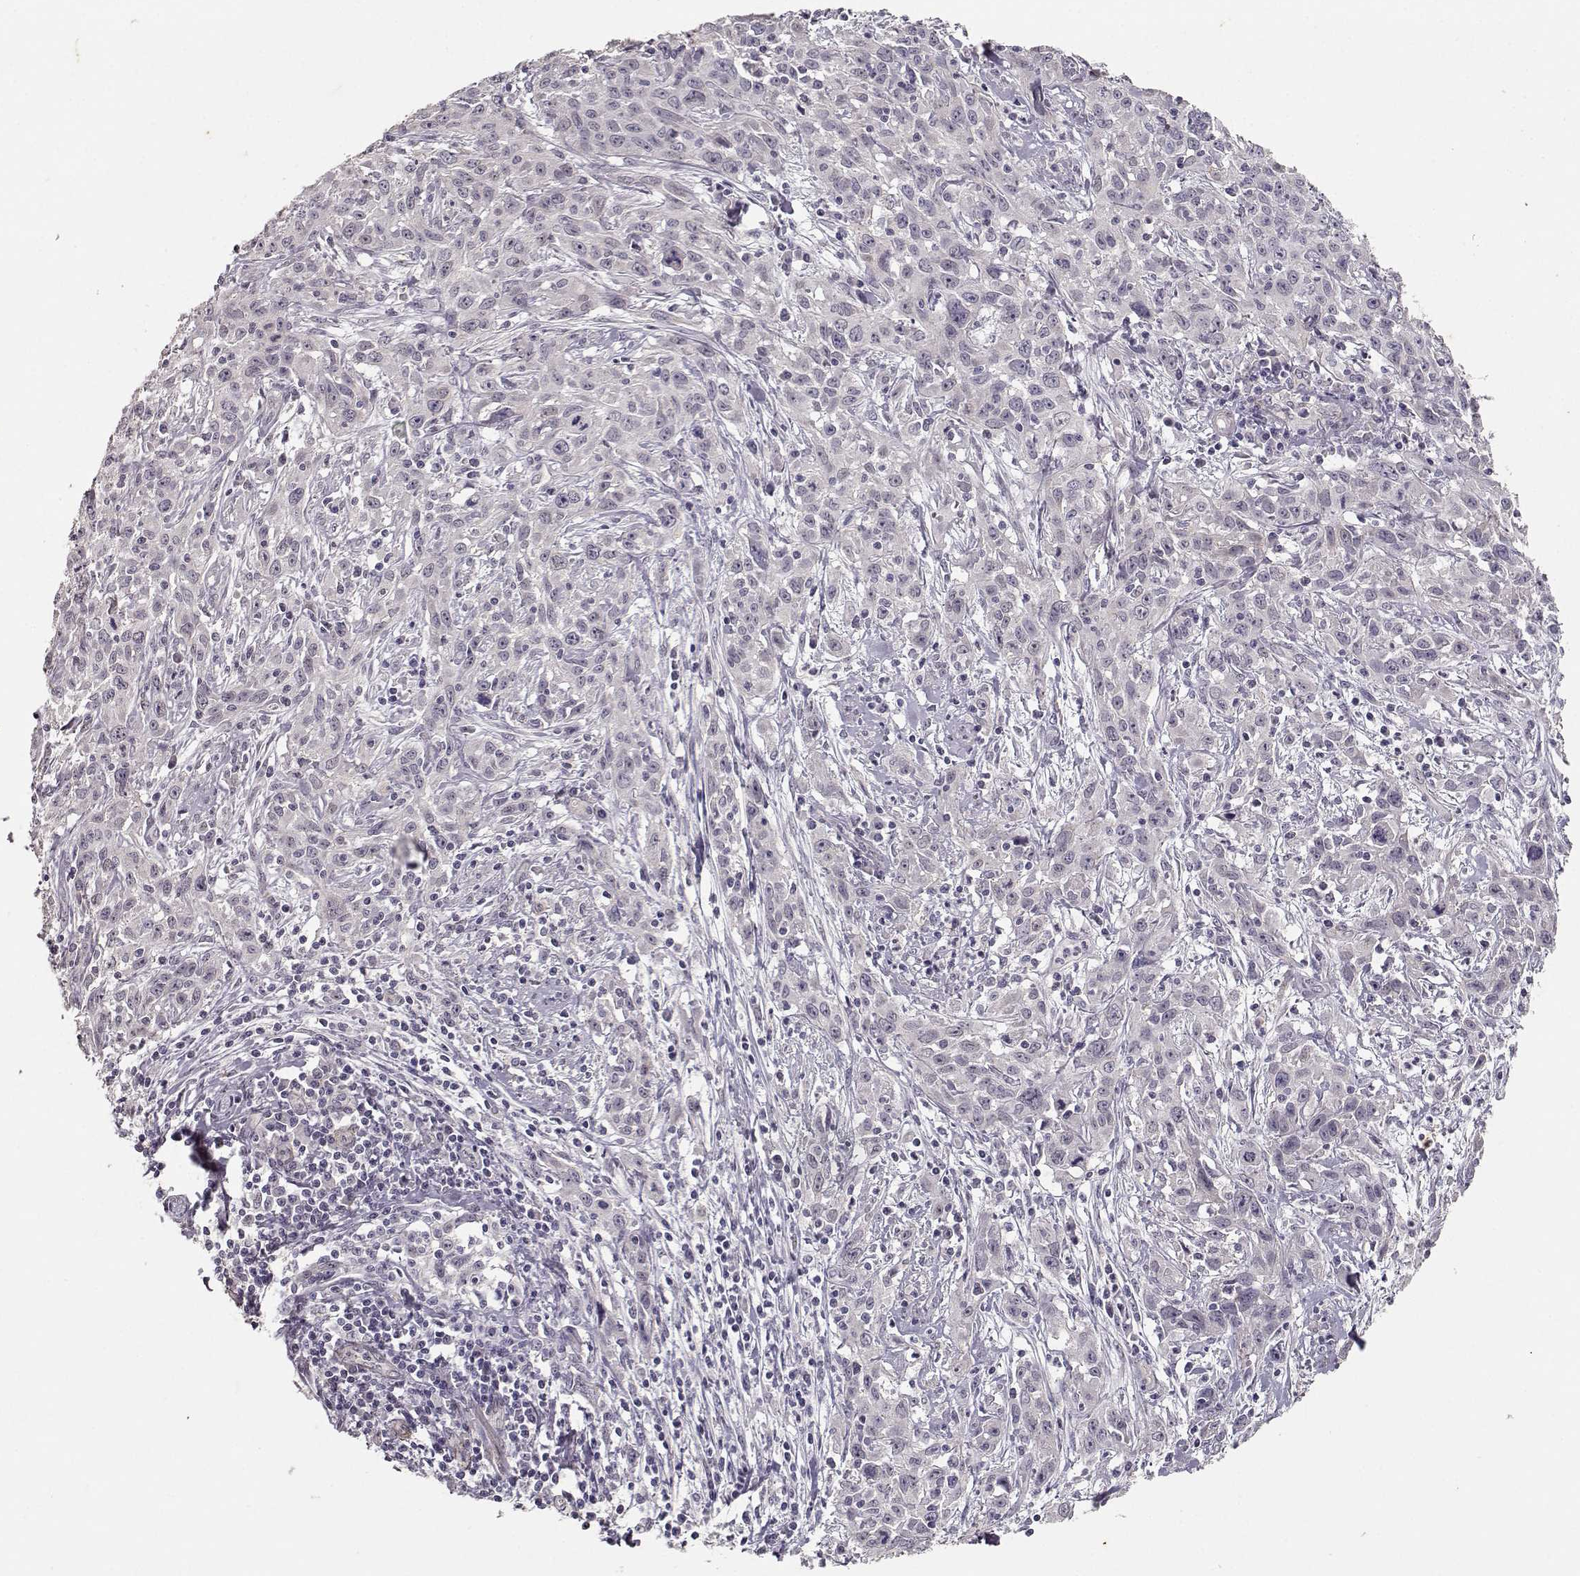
{"staining": {"intensity": "negative", "quantity": "none", "location": "none"}, "tissue": "cervical cancer", "cell_type": "Tumor cells", "image_type": "cancer", "snomed": [{"axis": "morphology", "description": "Squamous cell carcinoma, NOS"}, {"axis": "topography", "description": "Cervix"}], "caption": "Image shows no significant protein expression in tumor cells of cervical squamous cell carcinoma.", "gene": "LAMA5", "patient": {"sex": "female", "age": 38}}